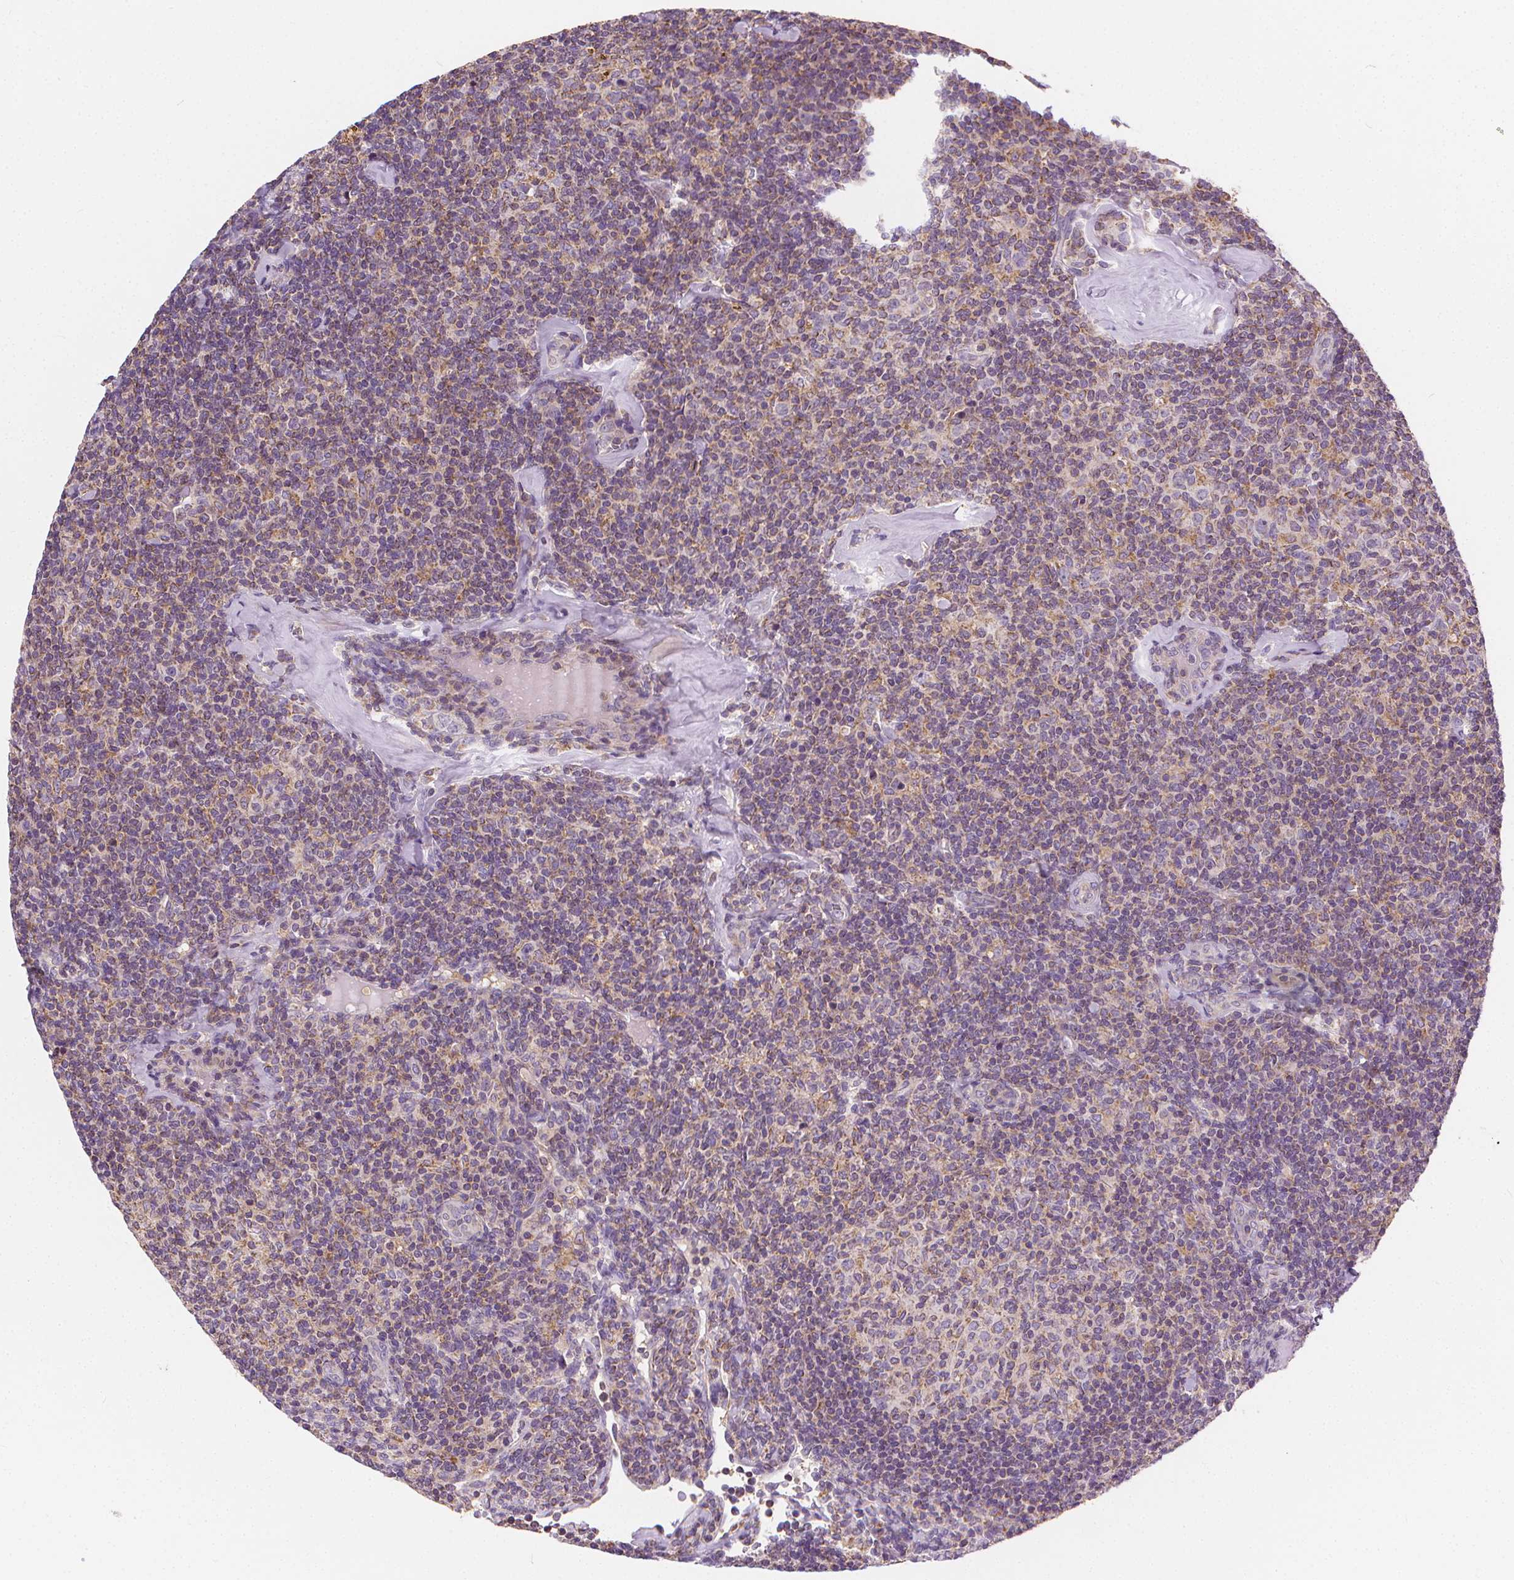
{"staining": {"intensity": "weak", "quantity": "<25%", "location": "cytoplasmic/membranous"}, "tissue": "lymphoma", "cell_type": "Tumor cells", "image_type": "cancer", "snomed": [{"axis": "morphology", "description": "Malignant lymphoma, non-Hodgkin's type, Low grade"}, {"axis": "topography", "description": "Lymph node"}], "caption": "Tumor cells are negative for brown protein staining in malignant lymphoma, non-Hodgkin's type (low-grade).", "gene": "RAB20", "patient": {"sex": "female", "age": 56}}